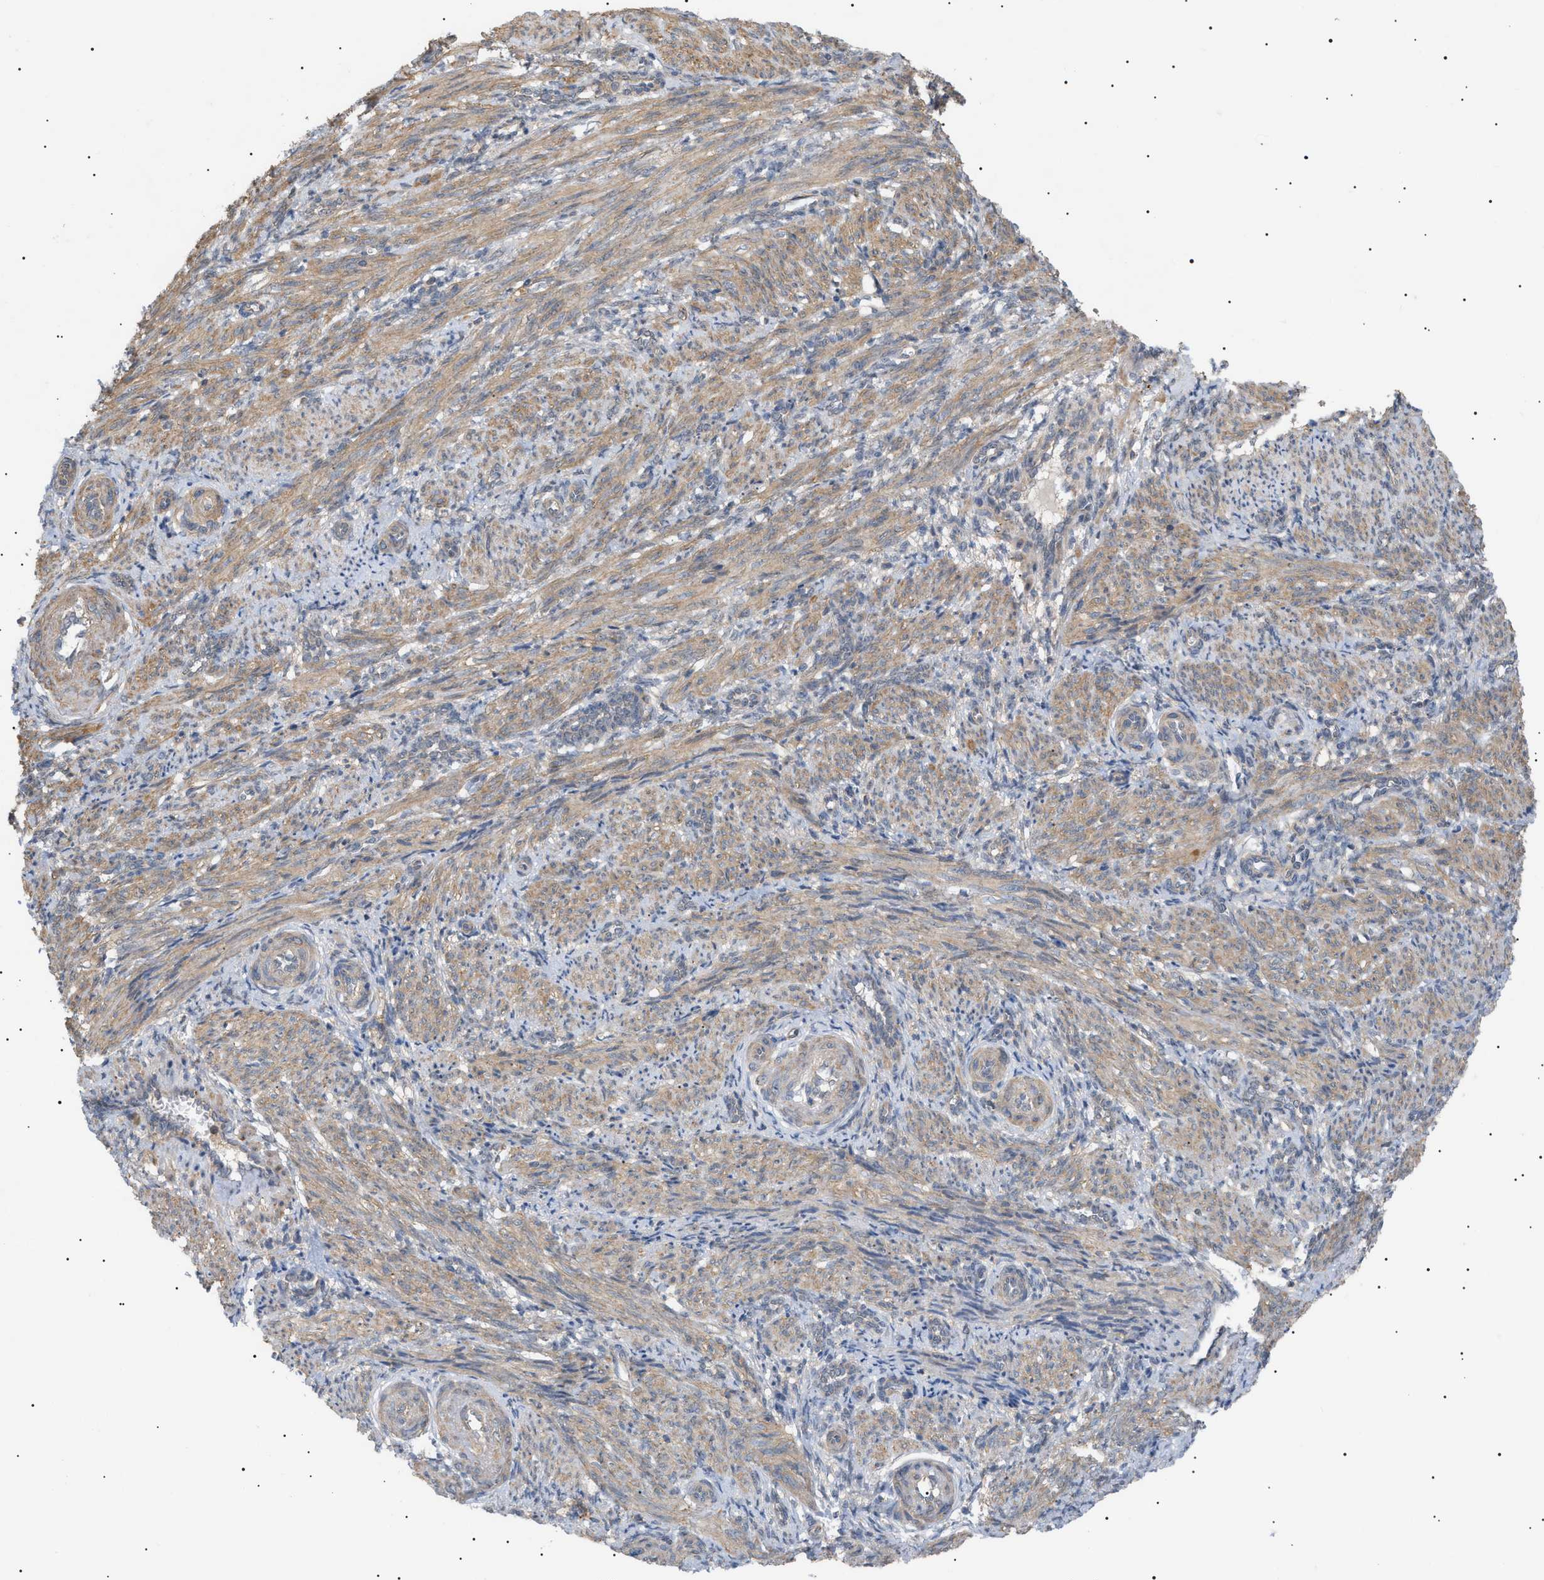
{"staining": {"intensity": "moderate", "quantity": ">75%", "location": "cytoplasmic/membranous"}, "tissue": "smooth muscle", "cell_type": "Smooth muscle cells", "image_type": "normal", "snomed": [{"axis": "morphology", "description": "Normal tissue, NOS"}, {"axis": "topography", "description": "Endometrium"}], "caption": "This is a photomicrograph of IHC staining of normal smooth muscle, which shows moderate staining in the cytoplasmic/membranous of smooth muscle cells.", "gene": "IRS2", "patient": {"sex": "female", "age": 33}}